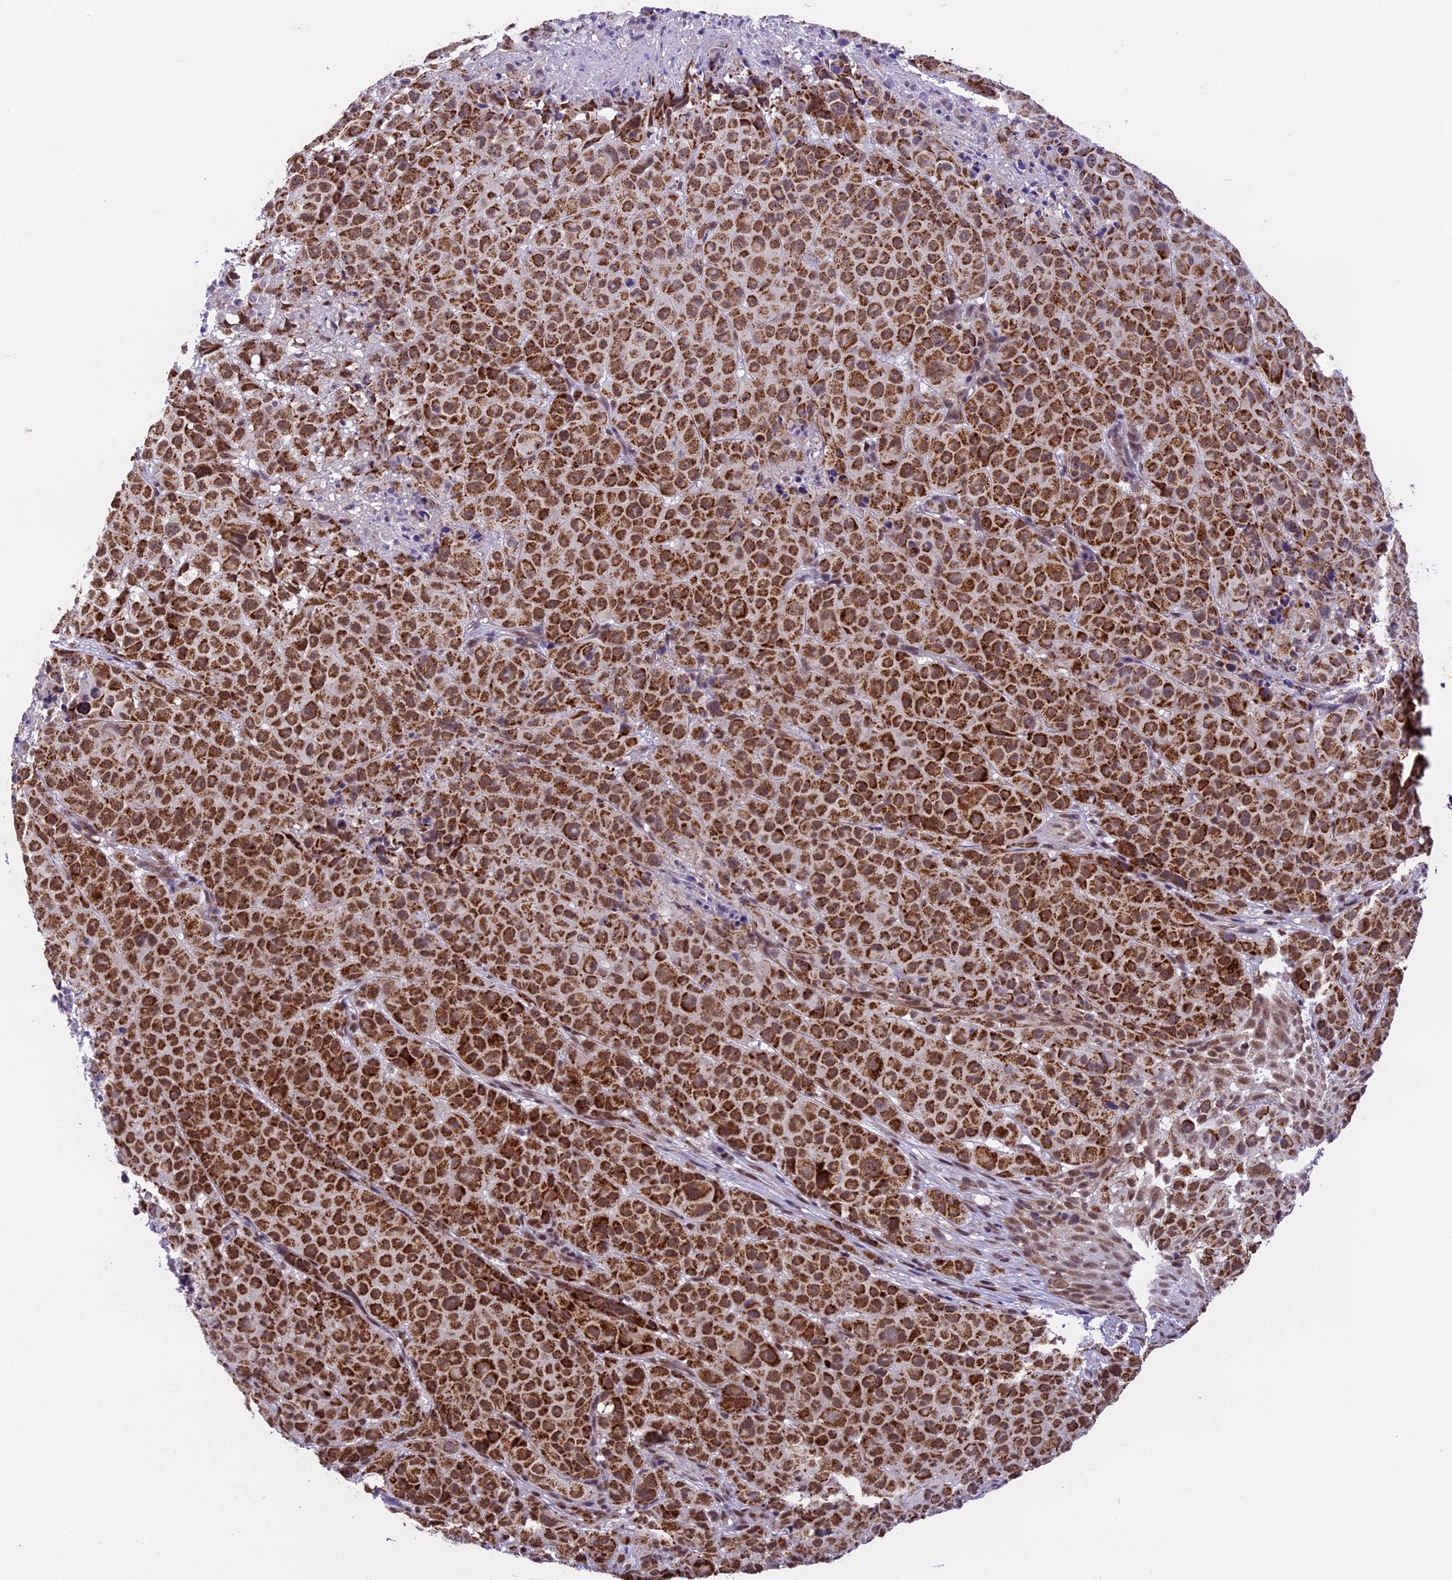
{"staining": {"intensity": "strong", "quantity": ">75%", "location": "cytoplasmic/membranous"}, "tissue": "melanoma", "cell_type": "Tumor cells", "image_type": "cancer", "snomed": [{"axis": "morphology", "description": "Malignant melanoma, NOS"}, {"axis": "topography", "description": "Skin"}], "caption": "Immunohistochemical staining of malignant melanoma displays strong cytoplasmic/membranous protein expression in approximately >75% of tumor cells. (DAB IHC, brown staining for protein, blue staining for nuclei).", "gene": "CARS2", "patient": {"sex": "male", "age": 73}}